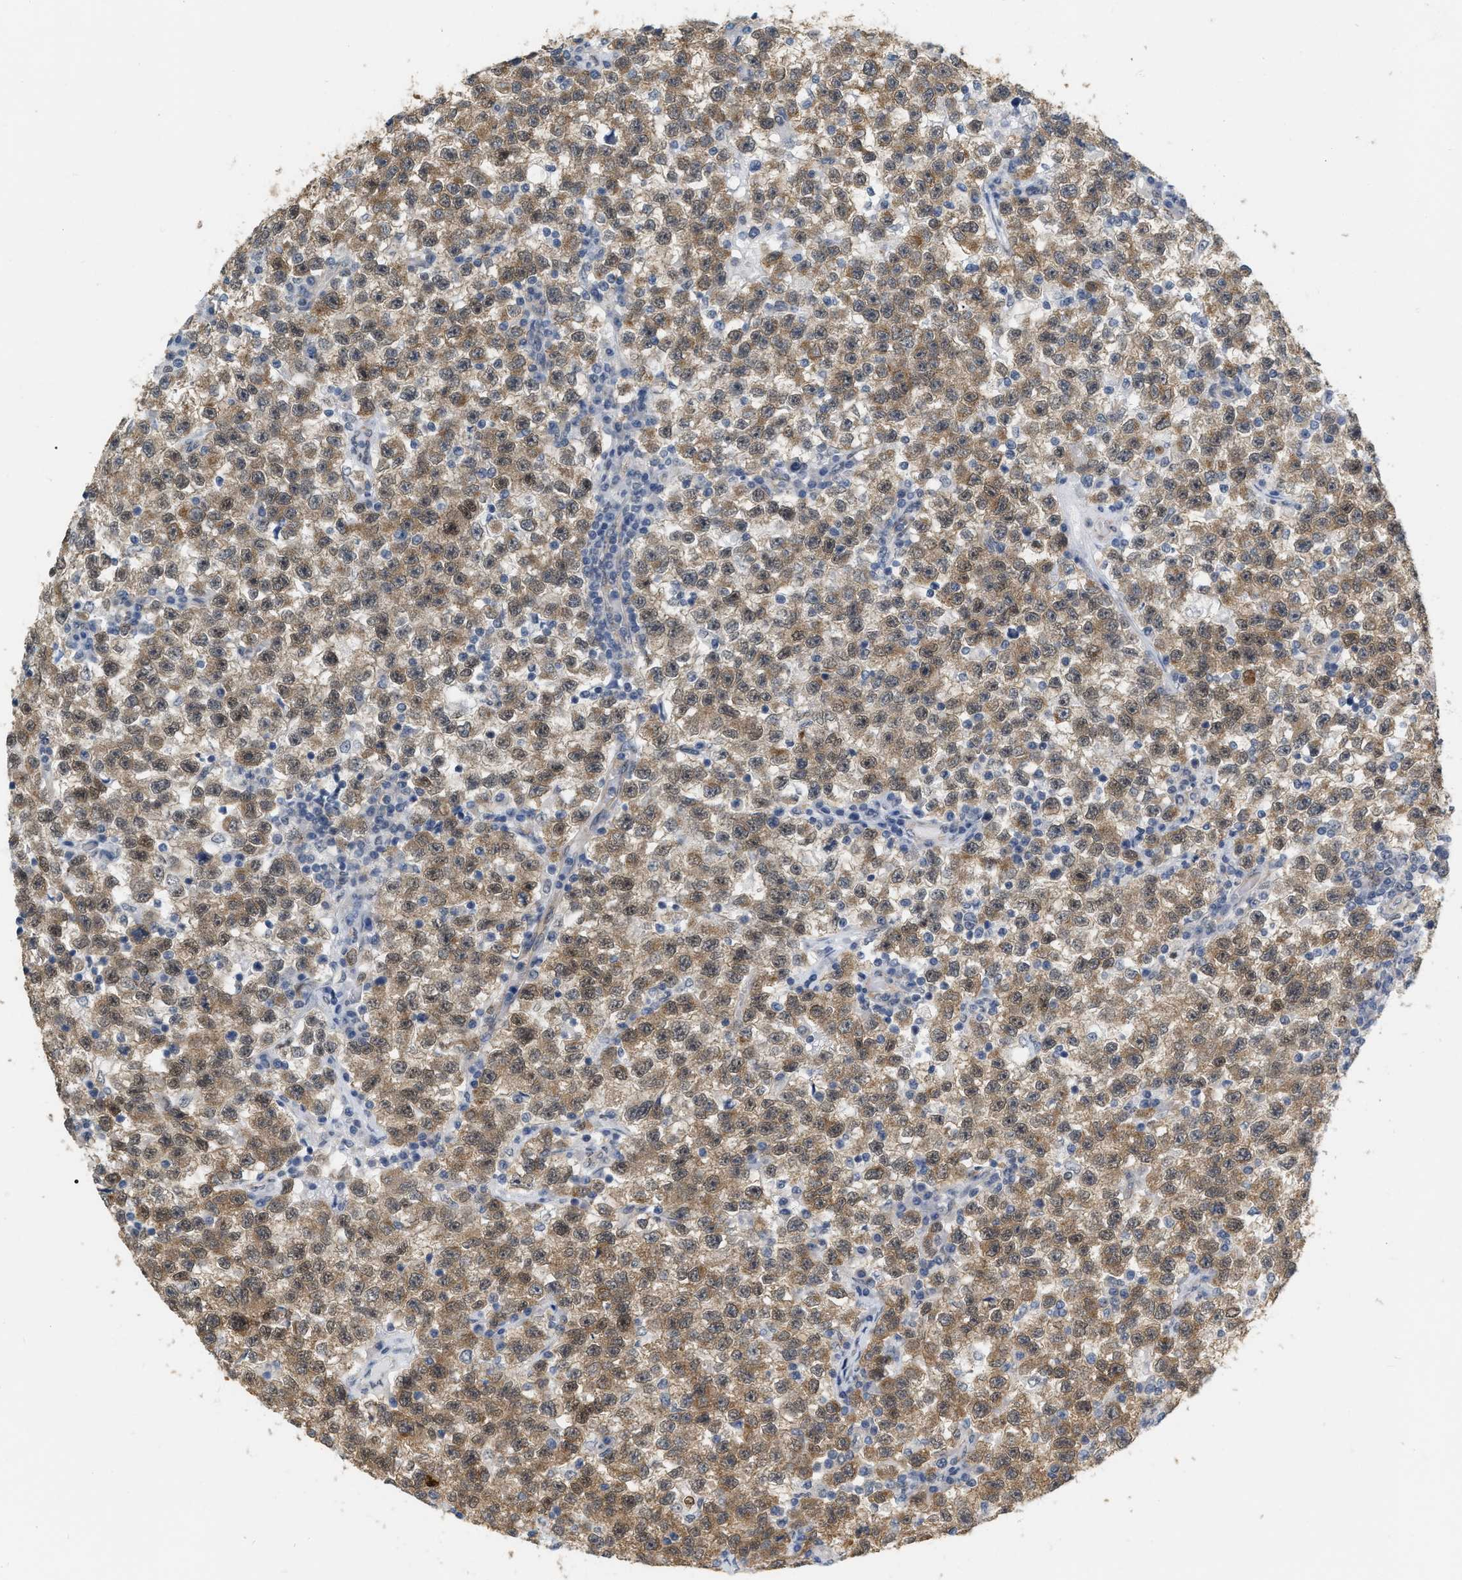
{"staining": {"intensity": "moderate", "quantity": ">75%", "location": "cytoplasmic/membranous"}, "tissue": "testis cancer", "cell_type": "Tumor cells", "image_type": "cancer", "snomed": [{"axis": "morphology", "description": "Seminoma, NOS"}, {"axis": "topography", "description": "Testis"}], "caption": "Moderate cytoplasmic/membranous expression for a protein is seen in about >75% of tumor cells of seminoma (testis) using IHC.", "gene": "RUVBL1", "patient": {"sex": "male", "age": 22}}